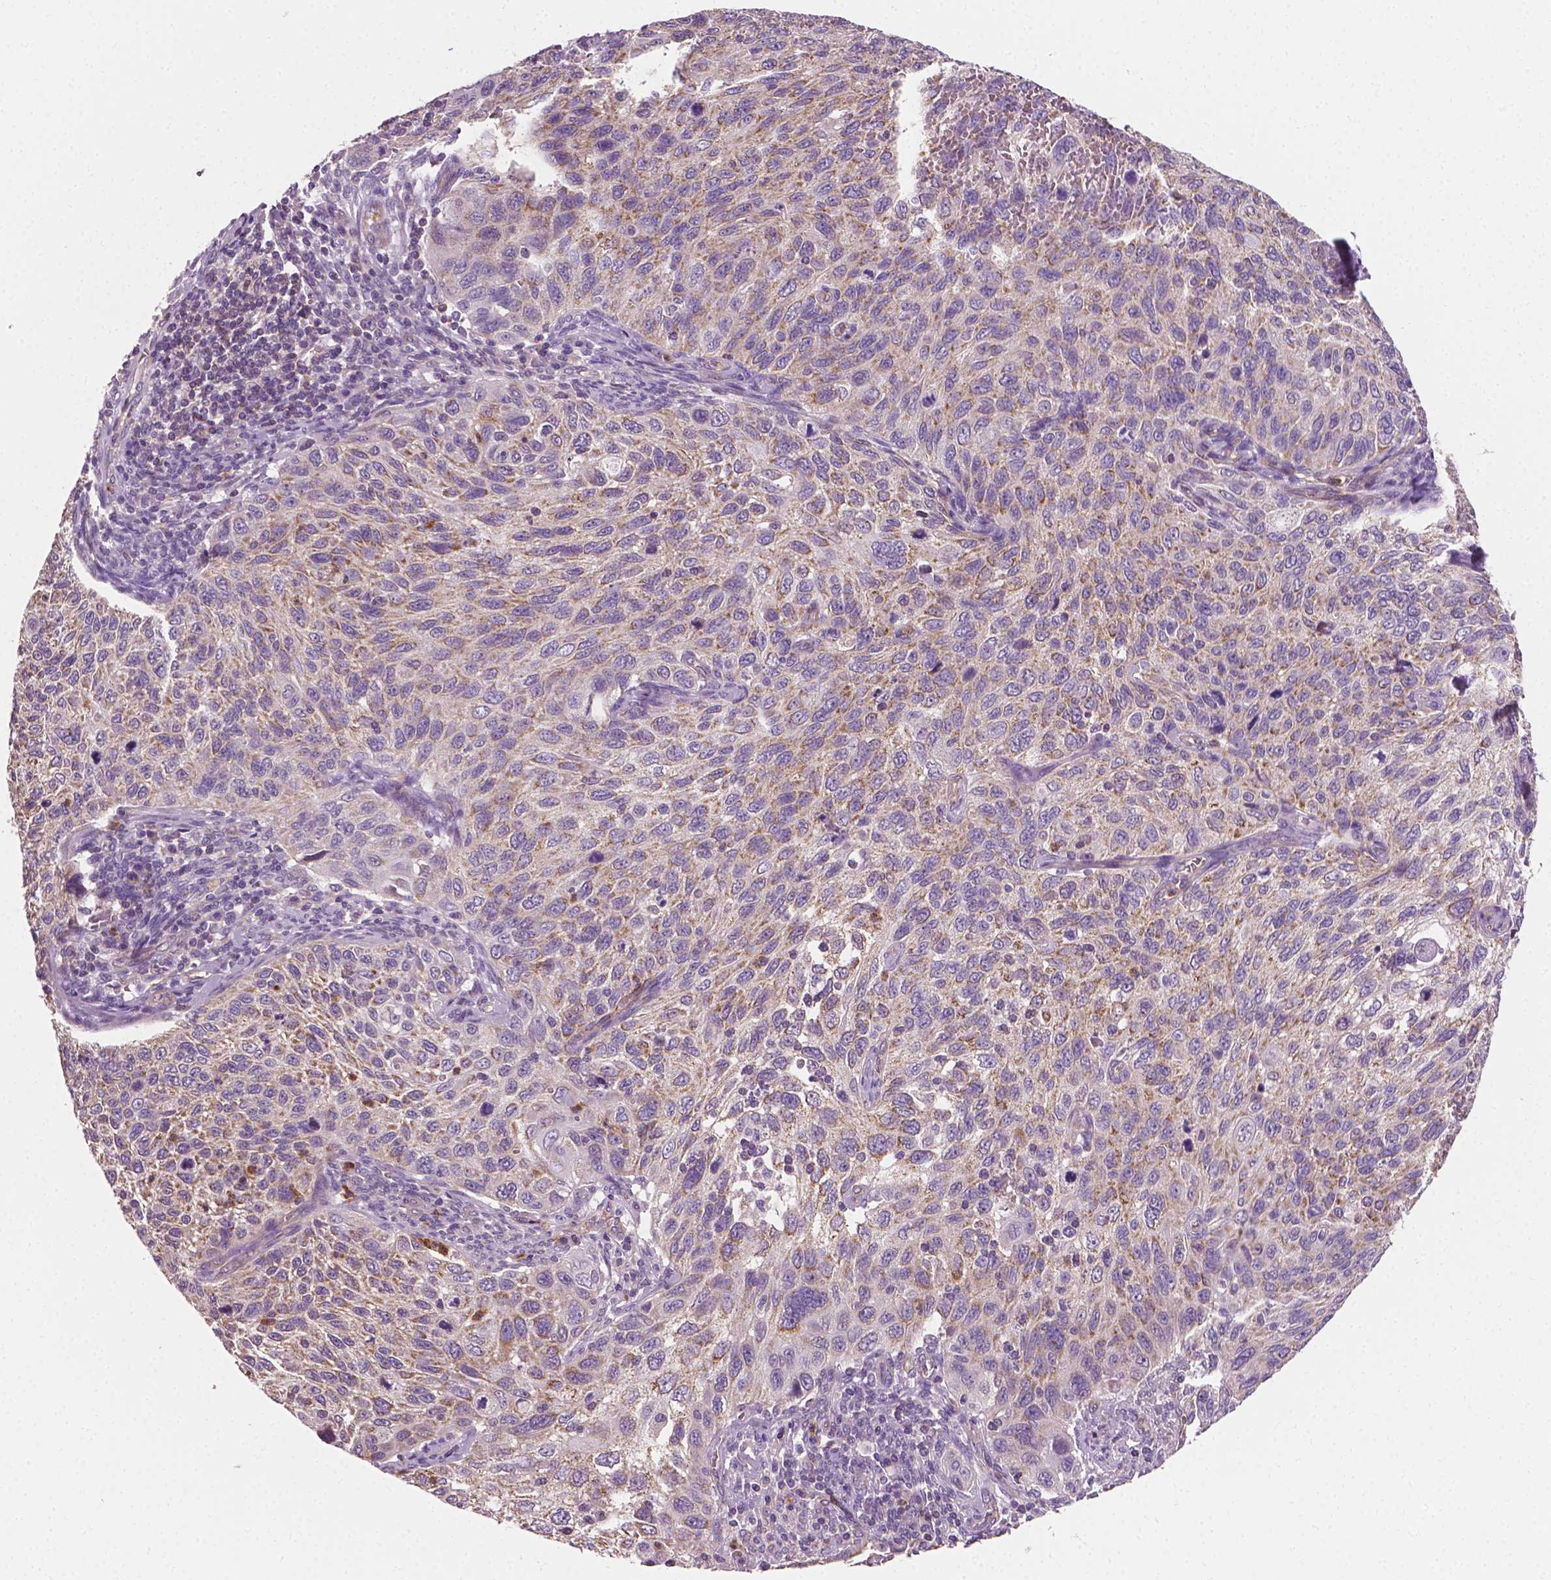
{"staining": {"intensity": "weak", "quantity": "25%-75%", "location": "cytoplasmic/membranous"}, "tissue": "cervical cancer", "cell_type": "Tumor cells", "image_type": "cancer", "snomed": [{"axis": "morphology", "description": "Squamous cell carcinoma, NOS"}, {"axis": "topography", "description": "Cervix"}], "caption": "Cervical cancer (squamous cell carcinoma) stained for a protein displays weak cytoplasmic/membranous positivity in tumor cells. (DAB (3,3'-diaminobenzidine) IHC, brown staining for protein, blue staining for nuclei).", "gene": "PTX3", "patient": {"sex": "female", "age": 70}}